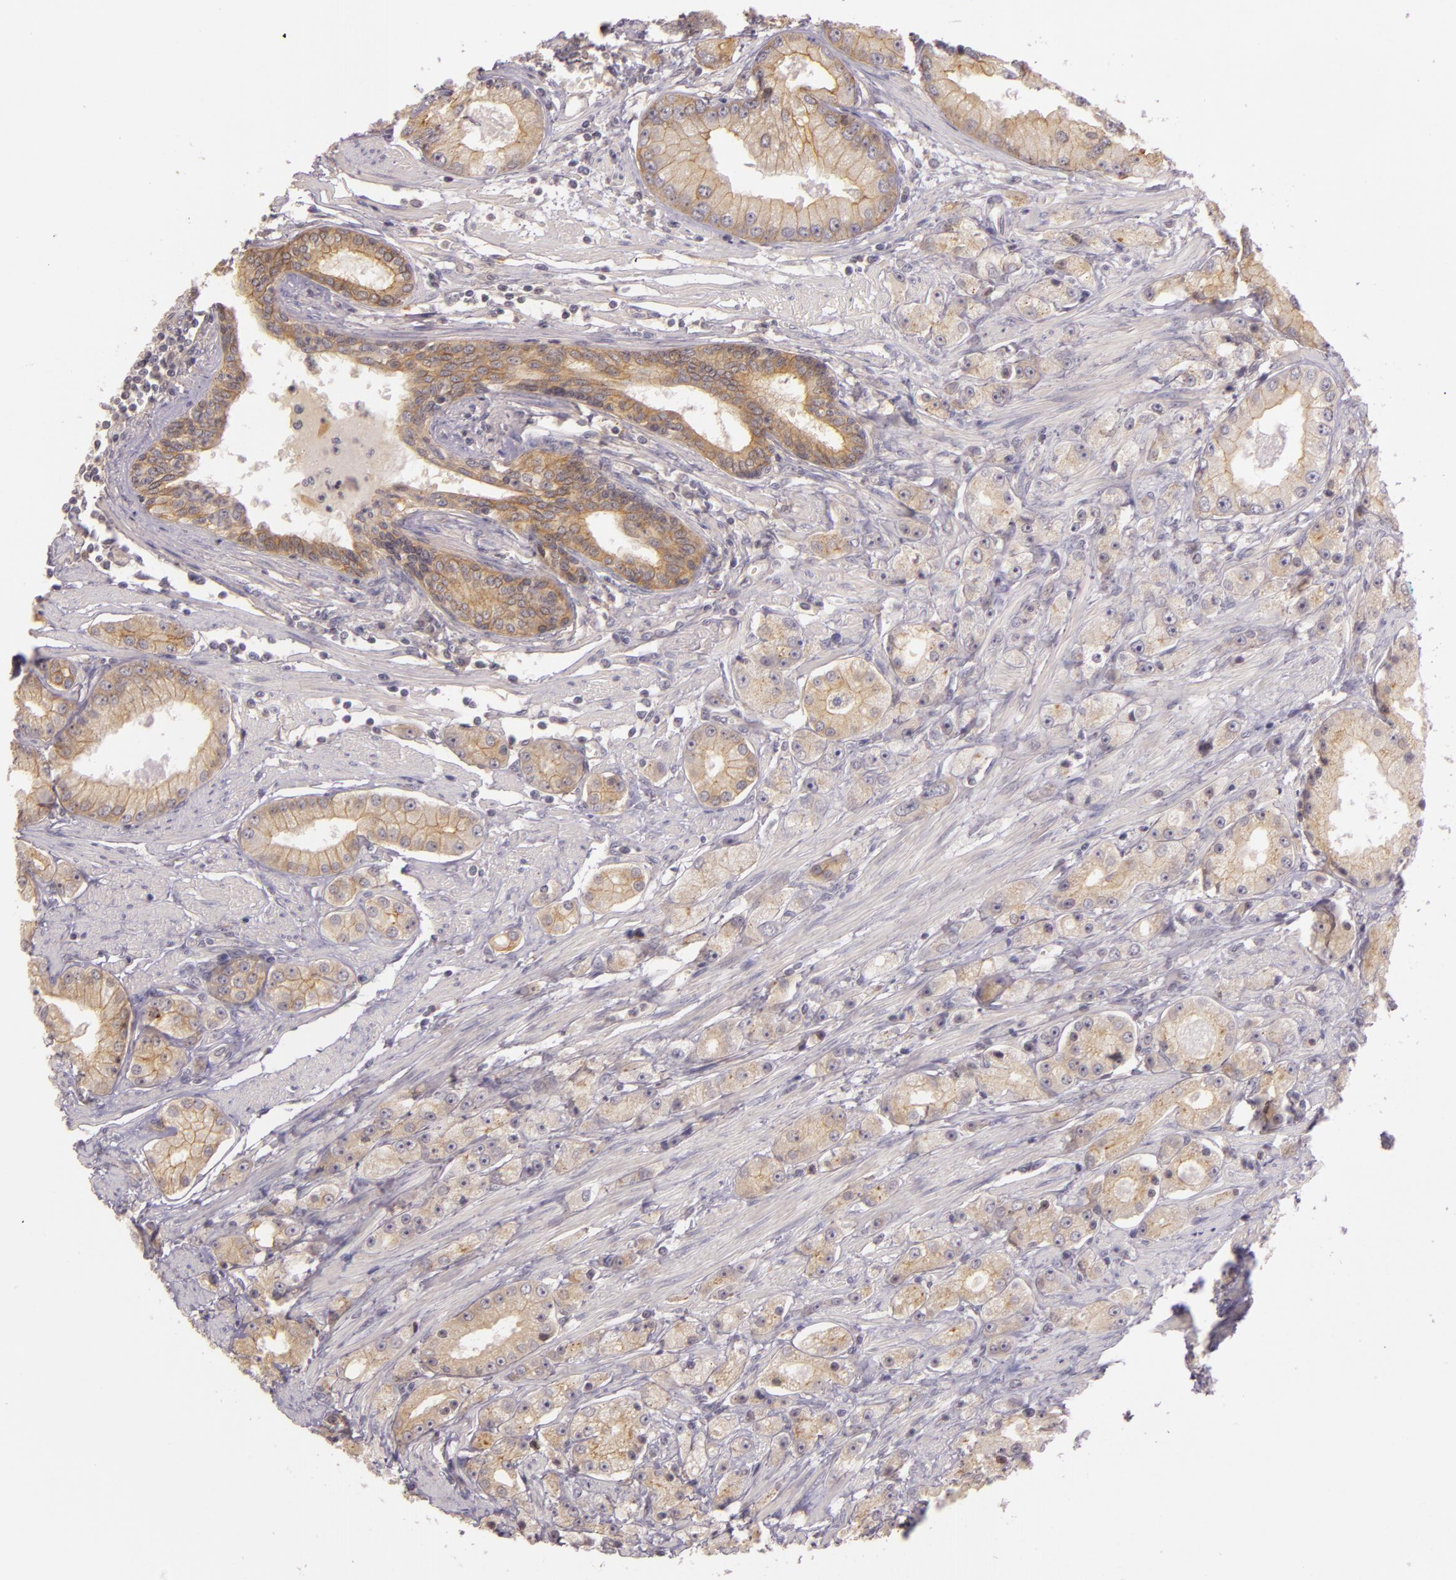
{"staining": {"intensity": "weak", "quantity": ">75%", "location": "cytoplasmic/membranous"}, "tissue": "prostate cancer", "cell_type": "Tumor cells", "image_type": "cancer", "snomed": [{"axis": "morphology", "description": "Adenocarcinoma, Medium grade"}, {"axis": "topography", "description": "Prostate"}], "caption": "A photomicrograph of medium-grade adenocarcinoma (prostate) stained for a protein reveals weak cytoplasmic/membranous brown staining in tumor cells. The staining was performed using DAB (3,3'-diaminobenzidine) to visualize the protein expression in brown, while the nuclei were stained in blue with hematoxylin (Magnification: 20x).", "gene": "ARMH4", "patient": {"sex": "male", "age": 72}}